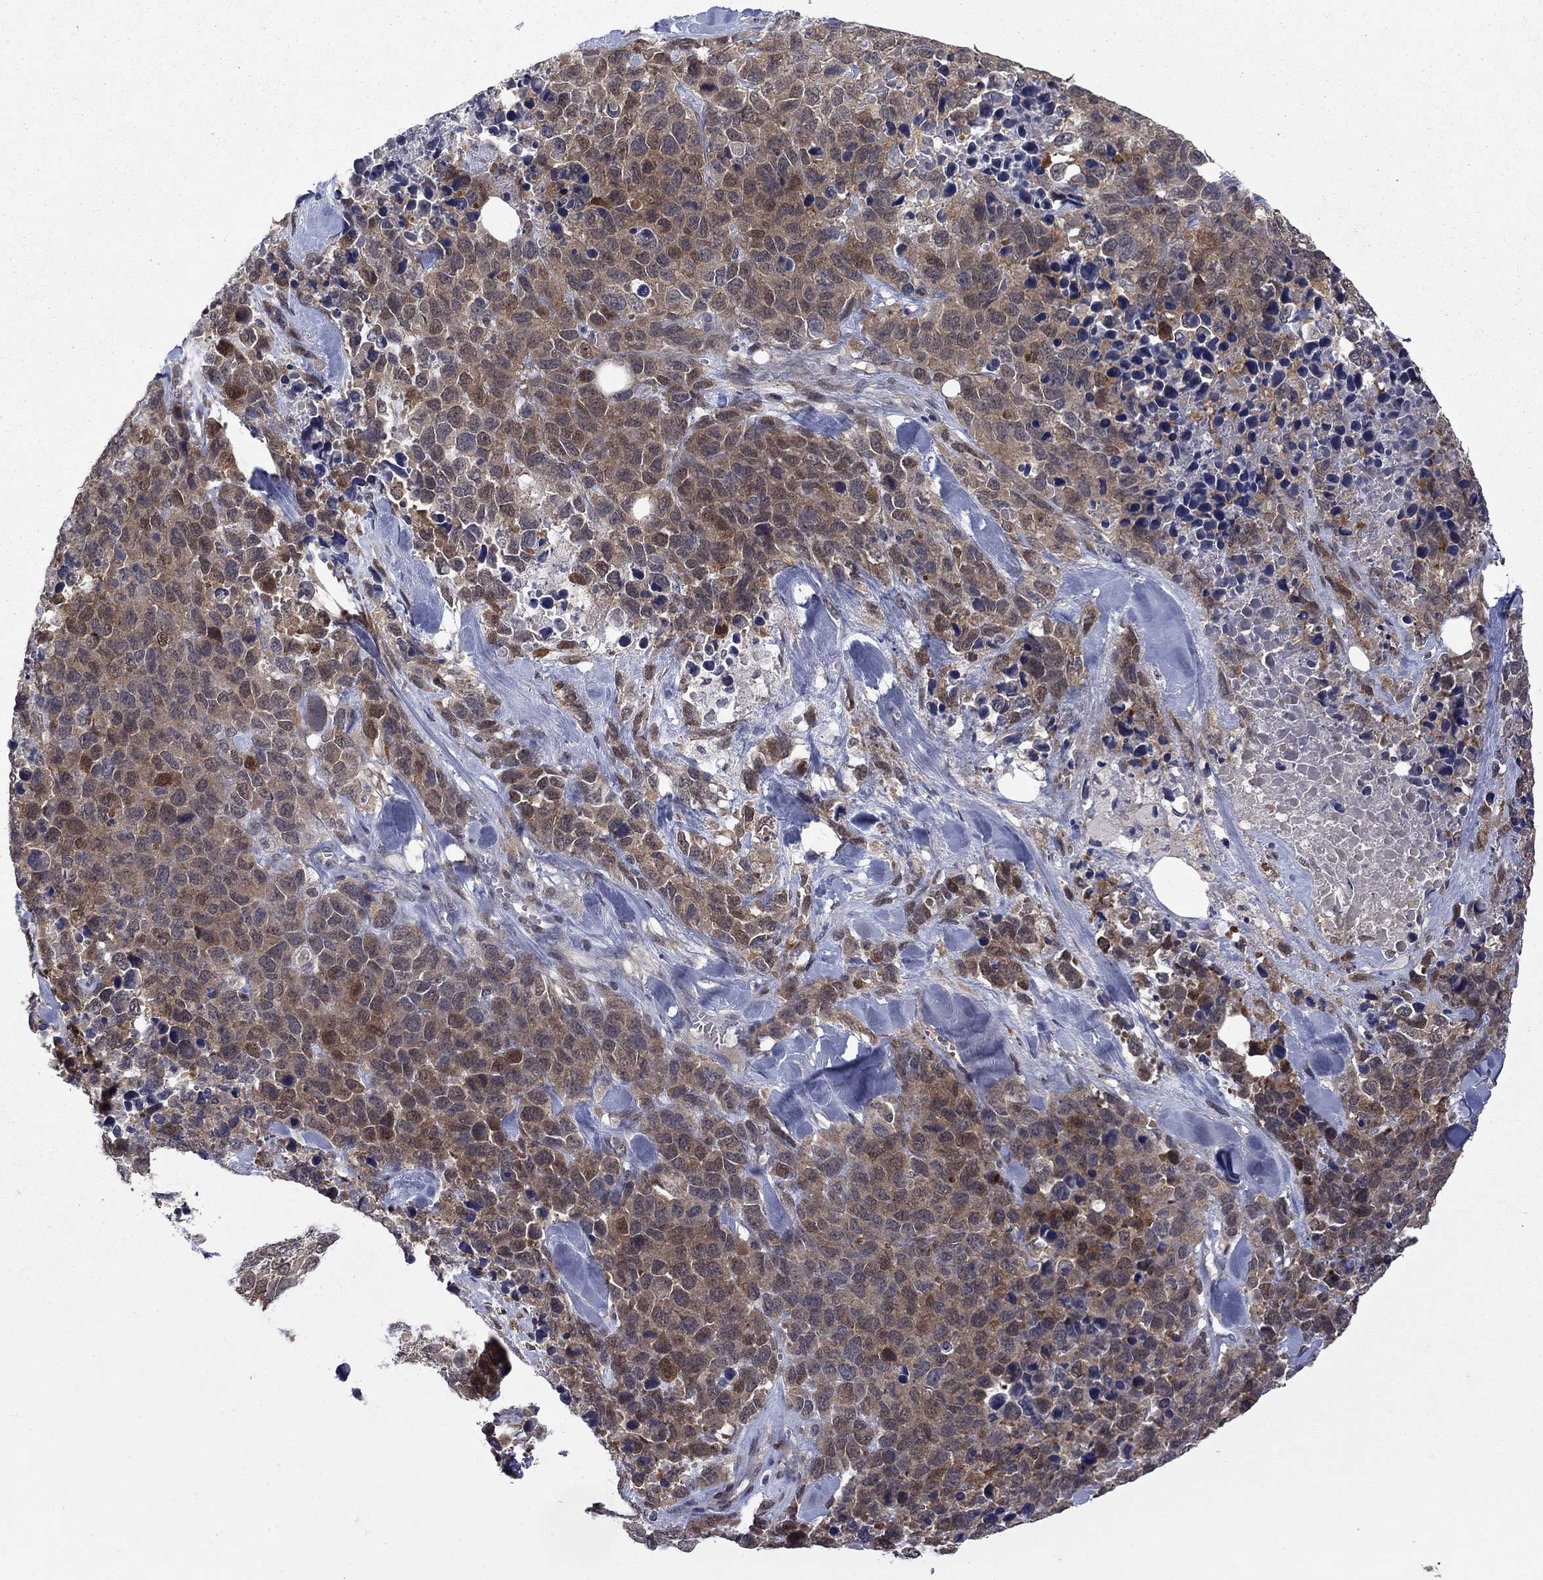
{"staining": {"intensity": "moderate", "quantity": "25%-75%", "location": "cytoplasmic/membranous"}, "tissue": "melanoma", "cell_type": "Tumor cells", "image_type": "cancer", "snomed": [{"axis": "morphology", "description": "Malignant melanoma, Metastatic site"}, {"axis": "topography", "description": "Skin"}], "caption": "There is medium levels of moderate cytoplasmic/membranous expression in tumor cells of melanoma, as demonstrated by immunohistochemical staining (brown color).", "gene": "CBR1", "patient": {"sex": "male", "age": 84}}